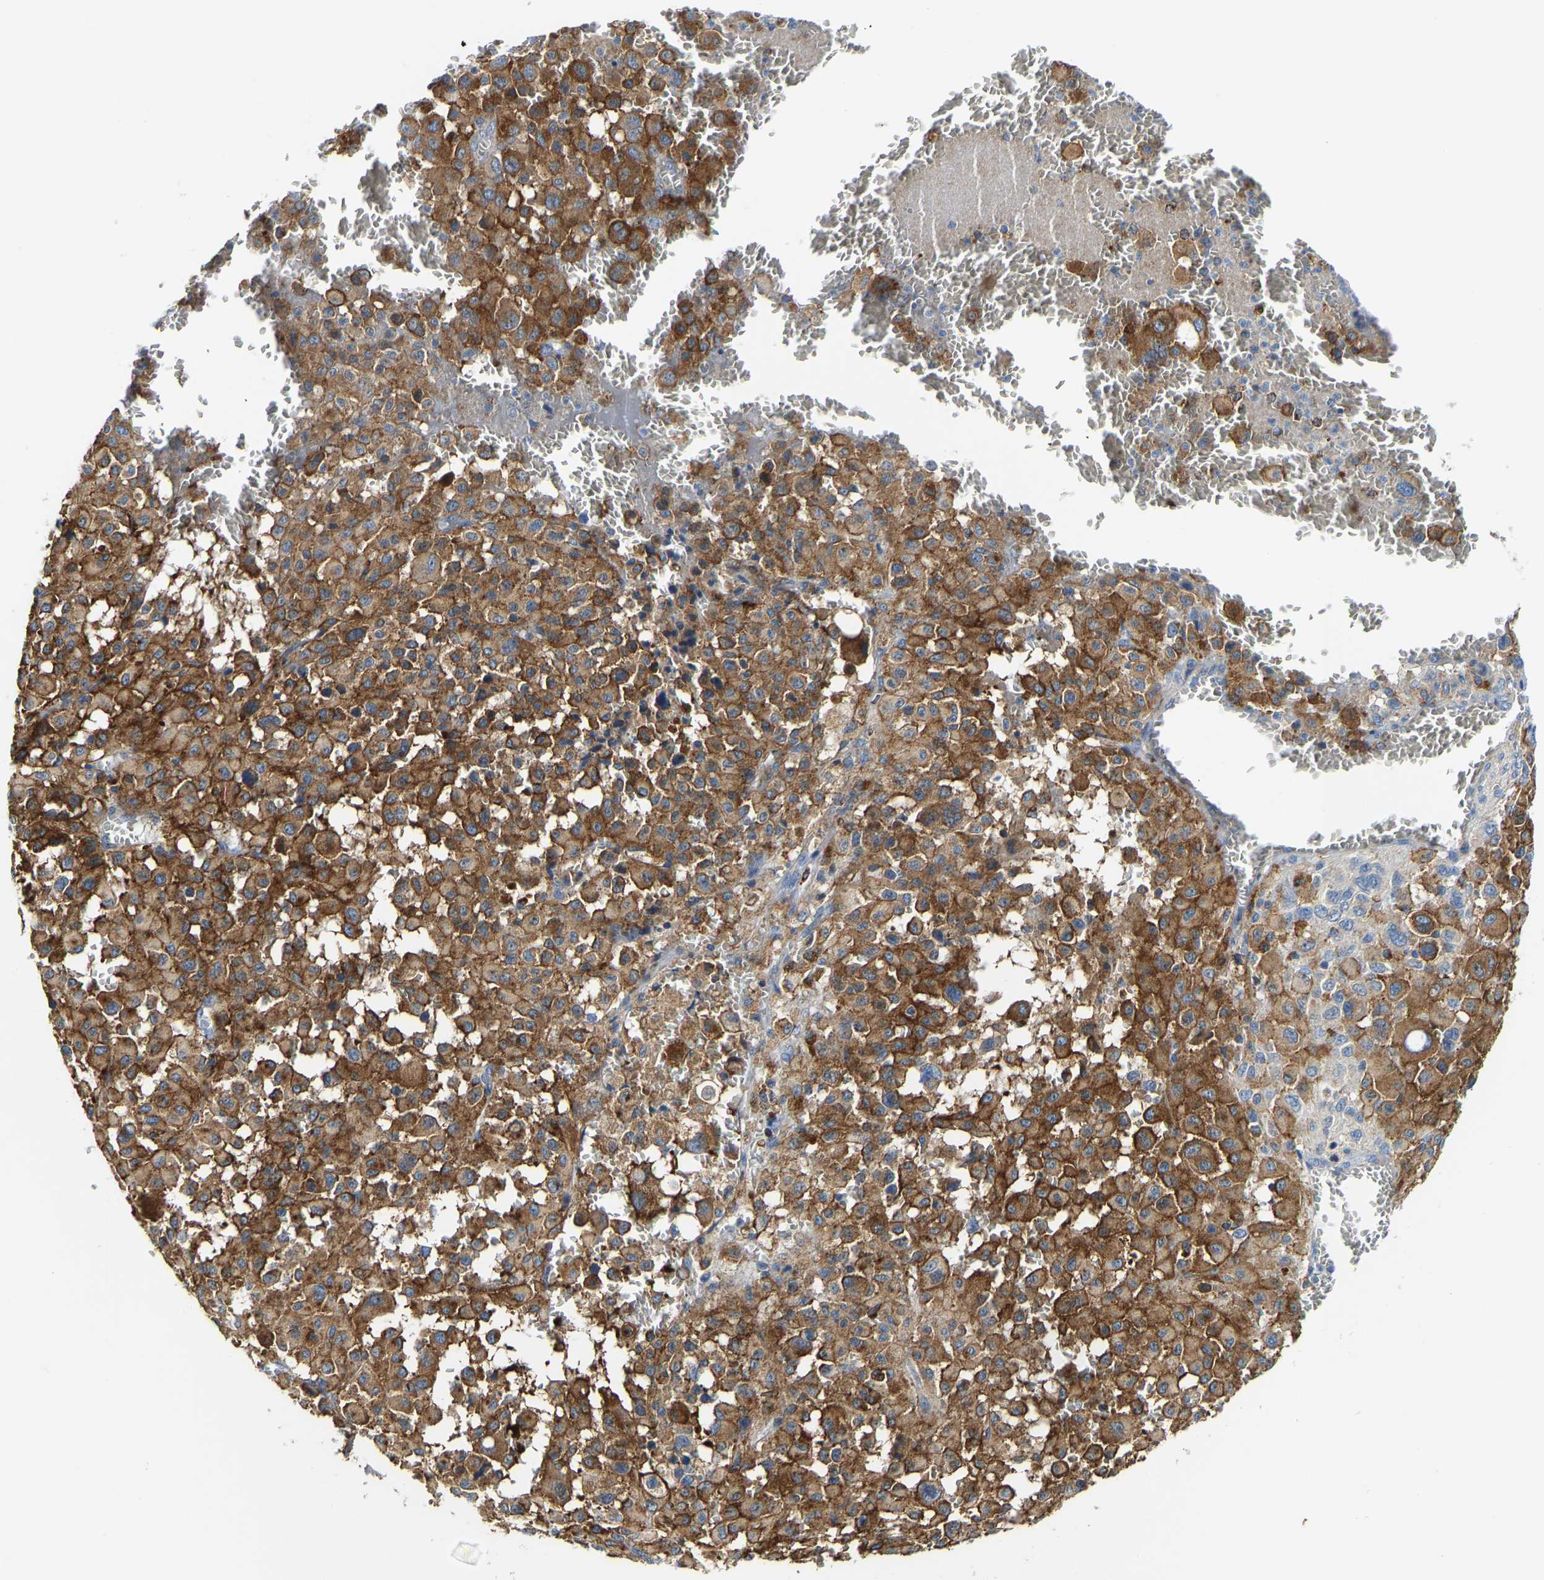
{"staining": {"intensity": "moderate", "quantity": ">75%", "location": "cytoplasmic/membranous"}, "tissue": "melanoma", "cell_type": "Tumor cells", "image_type": "cancer", "snomed": [{"axis": "morphology", "description": "Malignant melanoma, Metastatic site"}, {"axis": "topography", "description": "Skin"}], "caption": "This is an image of immunohistochemistry staining of malignant melanoma (metastatic site), which shows moderate staining in the cytoplasmic/membranous of tumor cells.", "gene": "ATP6V1E1", "patient": {"sex": "female", "age": 74}}